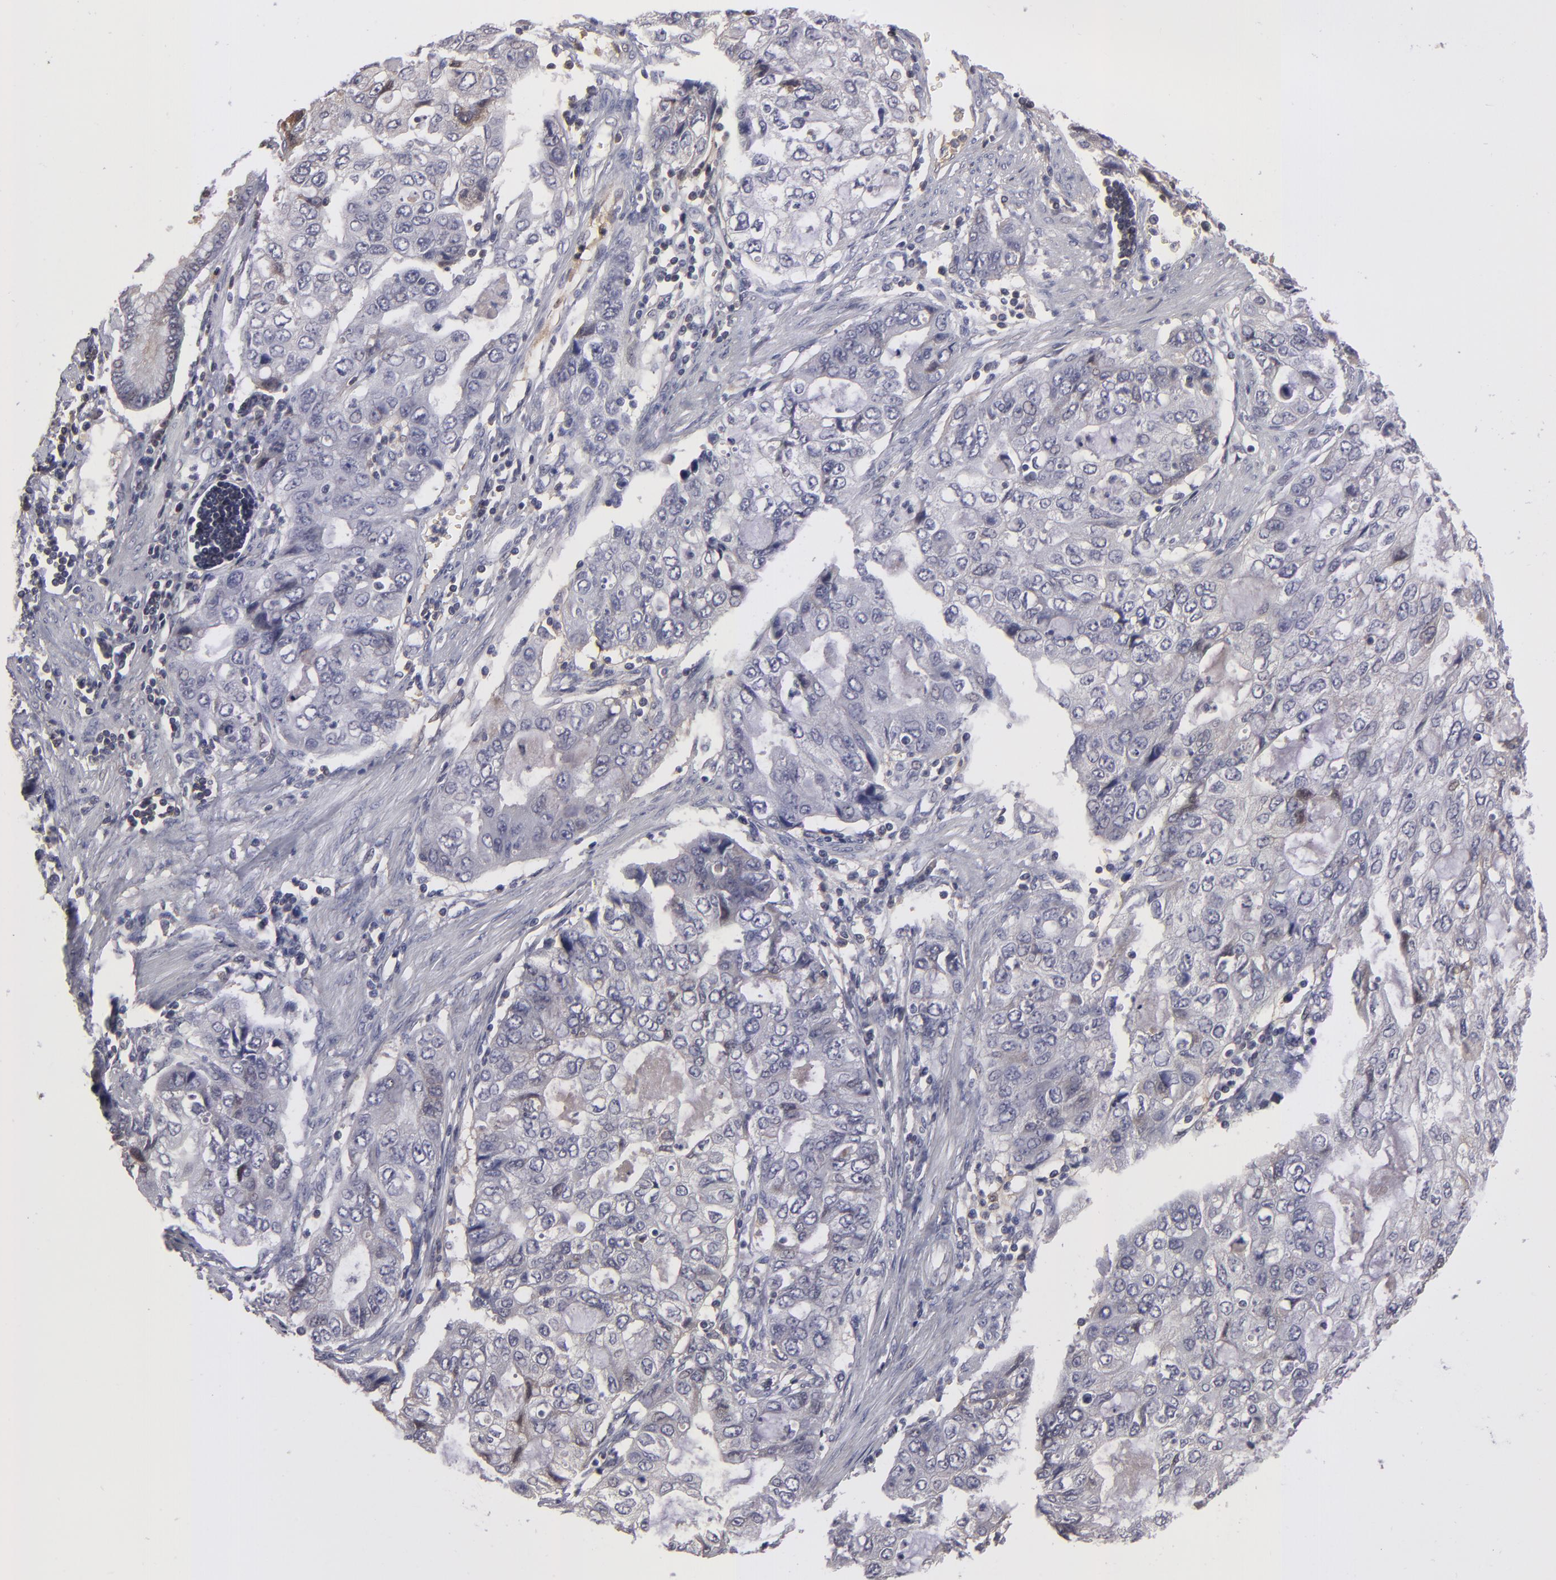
{"staining": {"intensity": "negative", "quantity": "none", "location": "none"}, "tissue": "stomach cancer", "cell_type": "Tumor cells", "image_type": "cancer", "snomed": [{"axis": "morphology", "description": "Adenocarcinoma, NOS"}, {"axis": "topography", "description": "Stomach, upper"}], "caption": "Adenocarcinoma (stomach) was stained to show a protein in brown. There is no significant expression in tumor cells. (DAB immunohistochemistry (IHC) visualized using brightfield microscopy, high magnification).", "gene": "ITIH4", "patient": {"sex": "female", "age": 52}}